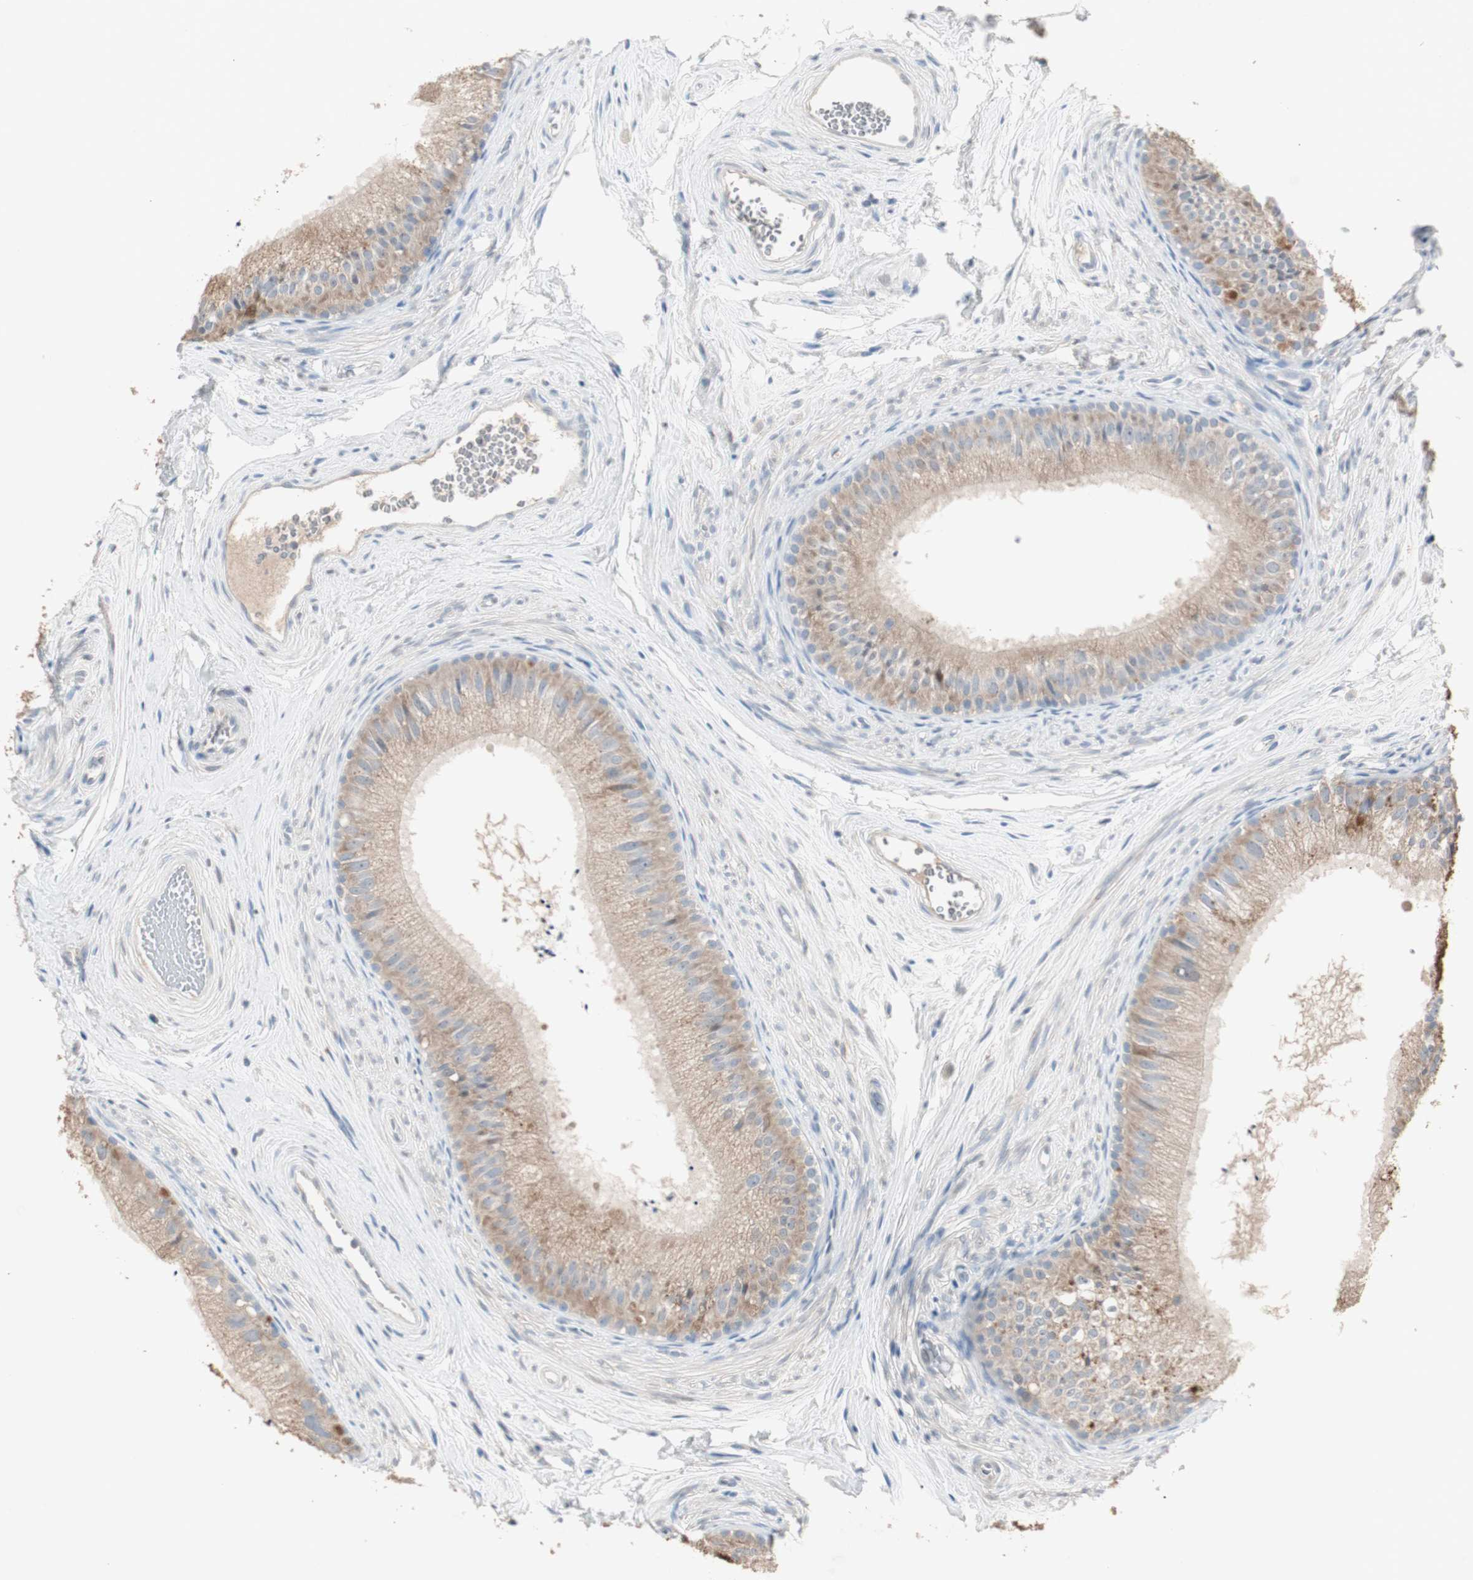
{"staining": {"intensity": "weak", "quantity": ">75%", "location": "cytoplasmic/membranous"}, "tissue": "epididymis", "cell_type": "Glandular cells", "image_type": "normal", "snomed": [{"axis": "morphology", "description": "Normal tissue, NOS"}, {"axis": "topography", "description": "Epididymis"}], "caption": "The image shows staining of benign epididymis, revealing weak cytoplasmic/membranous protein expression (brown color) within glandular cells.", "gene": "KHK", "patient": {"sex": "male", "age": 56}}